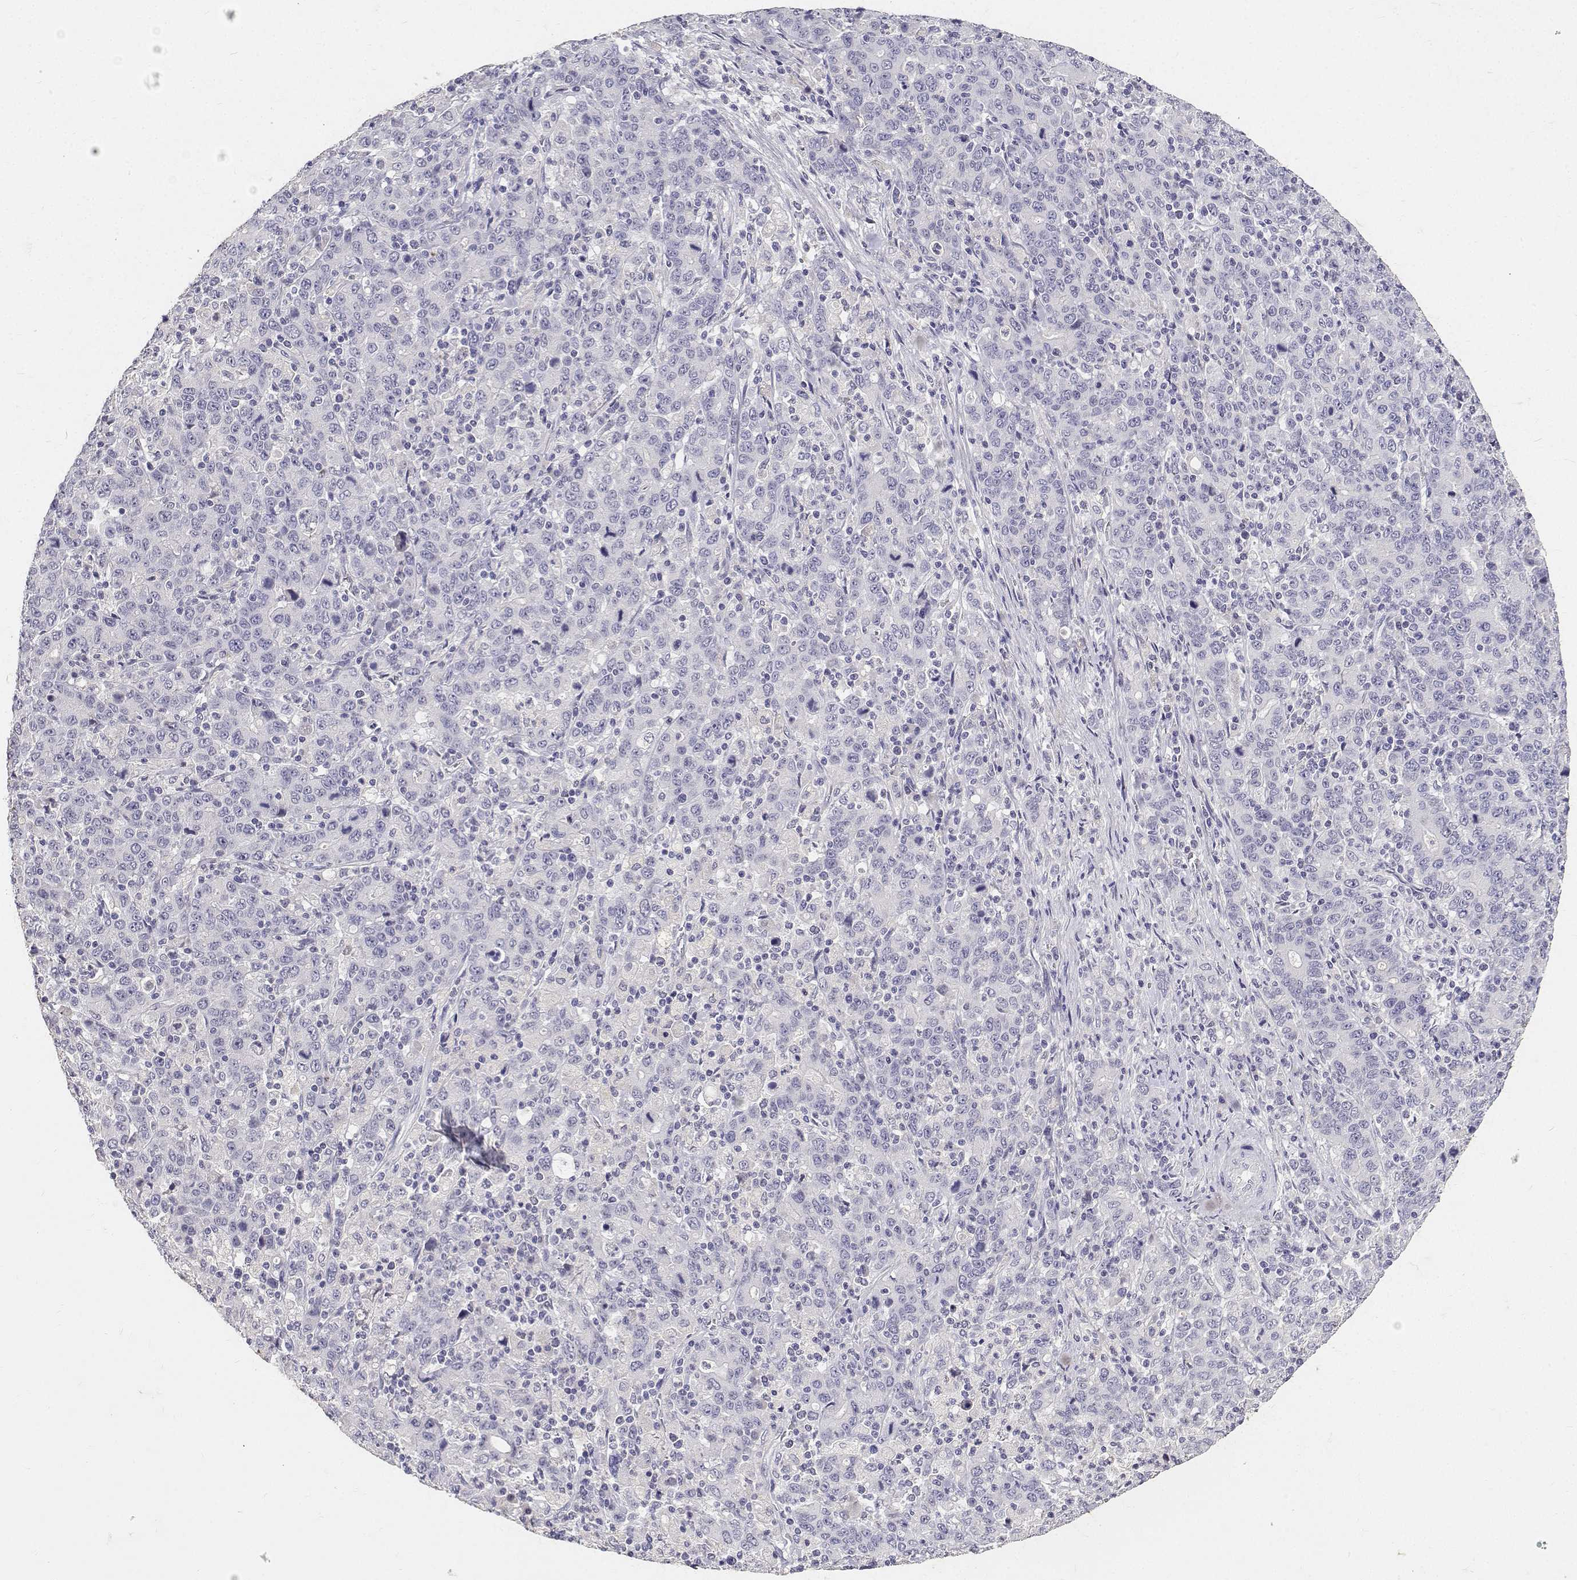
{"staining": {"intensity": "negative", "quantity": "none", "location": "none"}, "tissue": "stomach cancer", "cell_type": "Tumor cells", "image_type": "cancer", "snomed": [{"axis": "morphology", "description": "Adenocarcinoma, NOS"}, {"axis": "topography", "description": "Stomach, upper"}], "caption": "Human stomach adenocarcinoma stained for a protein using immunohistochemistry displays no expression in tumor cells.", "gene": "PAEP", "patient": {"sex": "male", "age": 69}}